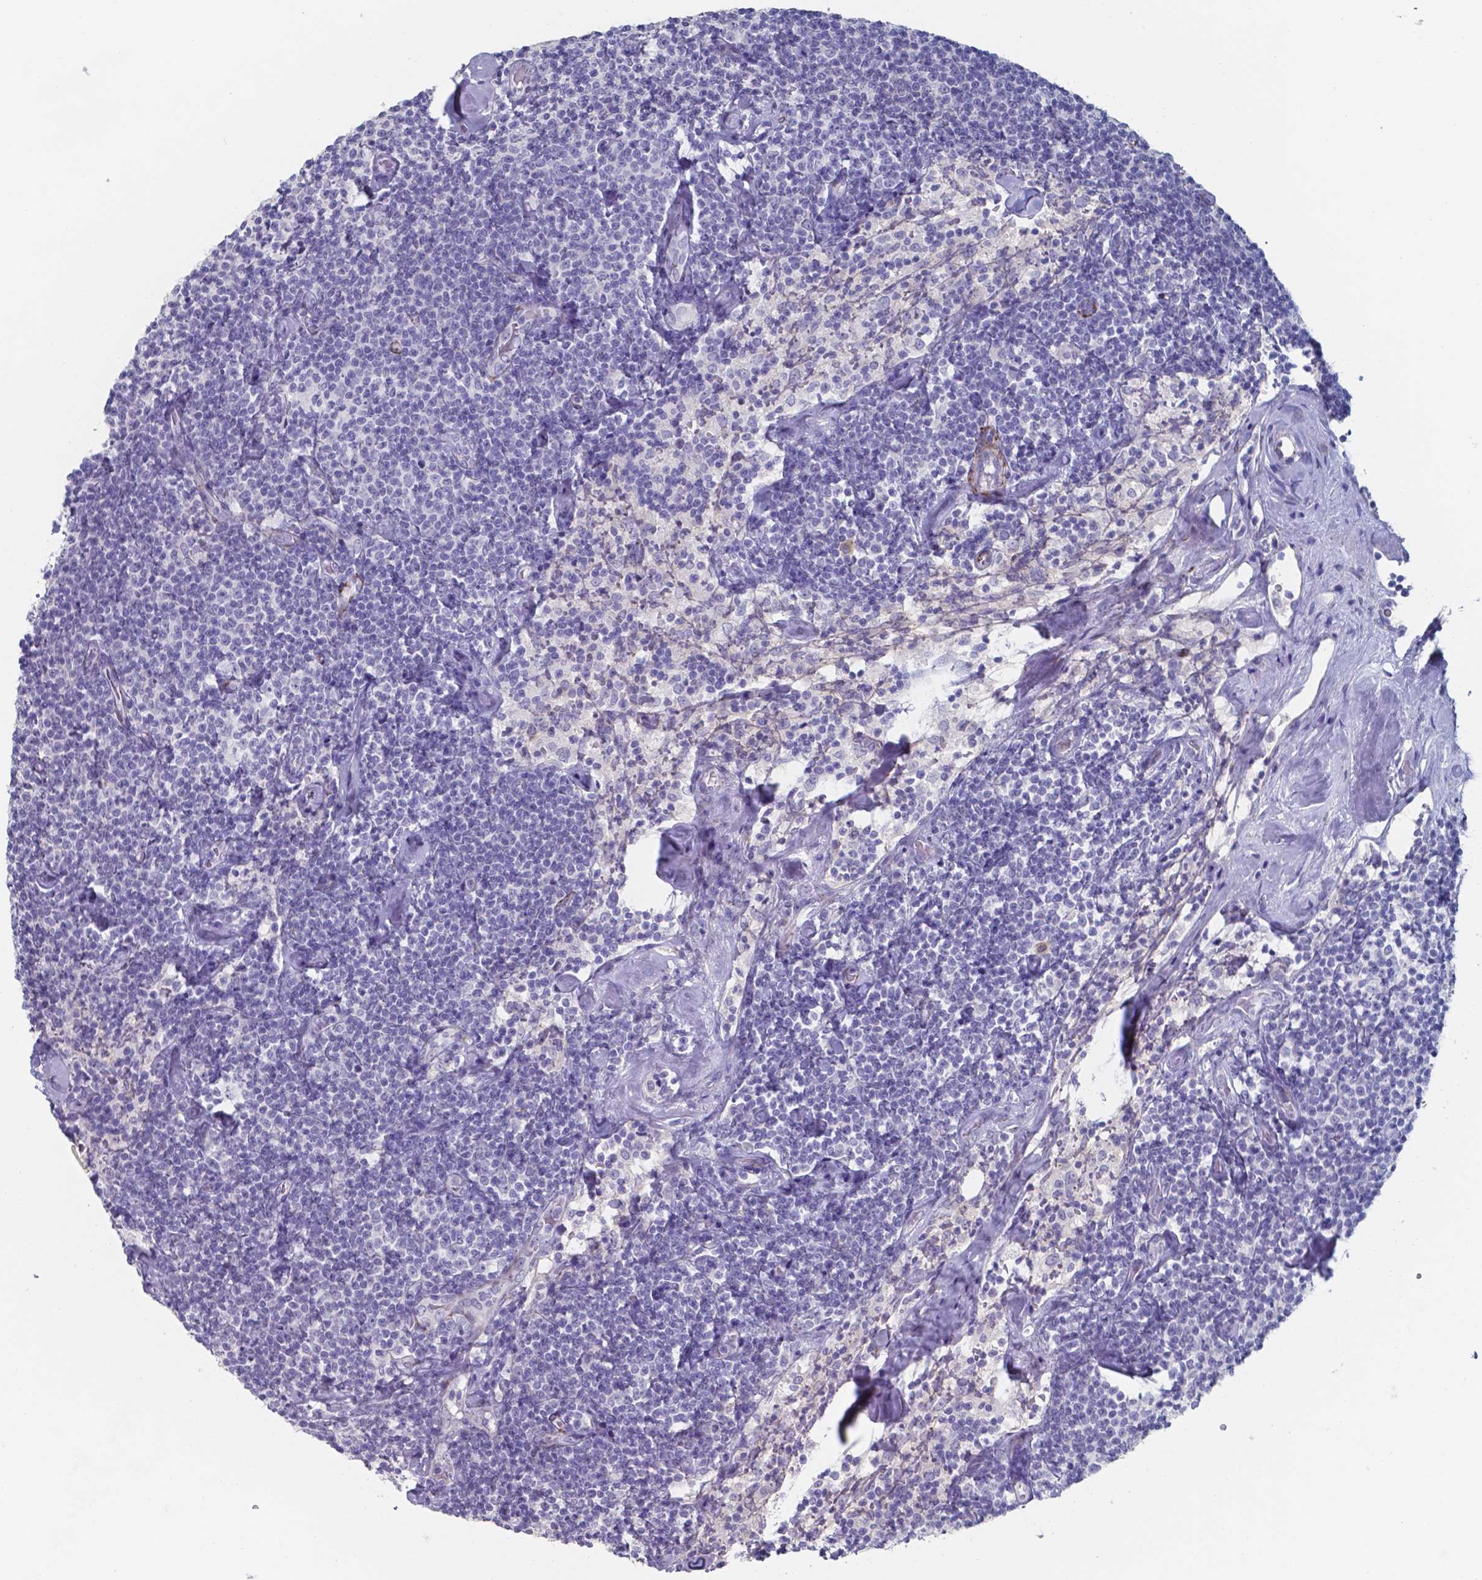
{"staining": {"intensity": "negative", "quantity": "none", "location": "none"}, "tissue": "lymphoma", "cell_type": "Tumor cells", "image_type": "cancer", "snomed": [{"axis": "morphology", "description": "Malignant lymphoma, non-Hodgkin's type, Low grade"}, {"axis": "topography", "description": "Lymph node"}], "caption": "Low-grade malignant lymphoma, non-Hodgkin's type was stained to show a protein in brown. There is no significant expression in tumor cells. (Immunohistochemistry, brightfield microscopy, high magnification).", "gene": "PLA2R1", "patient": {"sex": "male", "age": 81}}